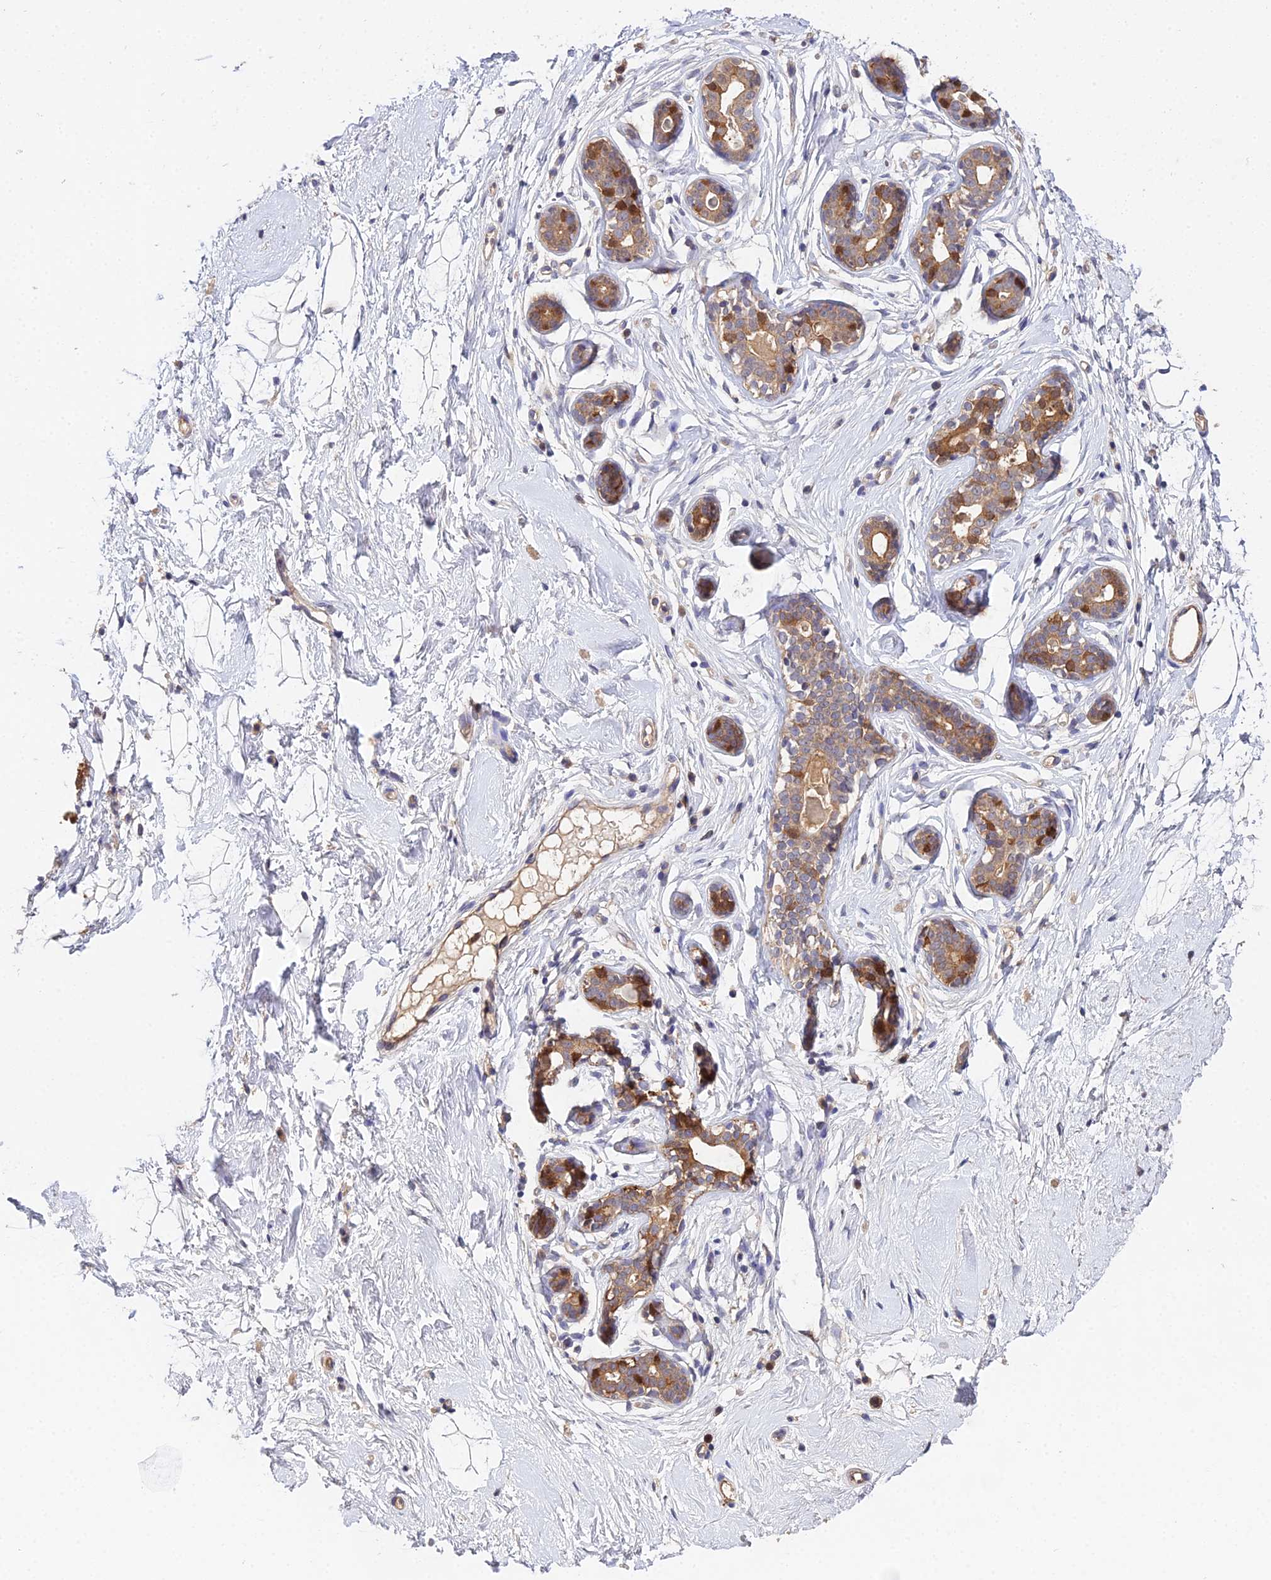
{"staining": {"intensity": "negative", "quantity": "none", "location": "none"}, "tissue": "breast", "cell_type": "Adipocytes", "image_type": "normal", "snomed": [{"axis": "morphology", "description": "Normal tissue, NOS"}, {"axis": "topography", "description": "Breast"}], "caption": "High power microscopy photomicrograph of an immunohistochemistry image of normal breast, revealing no significant positivity in adipocytes. The staining is performed using DAB (3,3'-diaminobenzidine) brown chromogen with nuclei counter-stained in using hematoxylin.", "gene": "FBP1", "patient": {"sex": "female", "age": 23}}